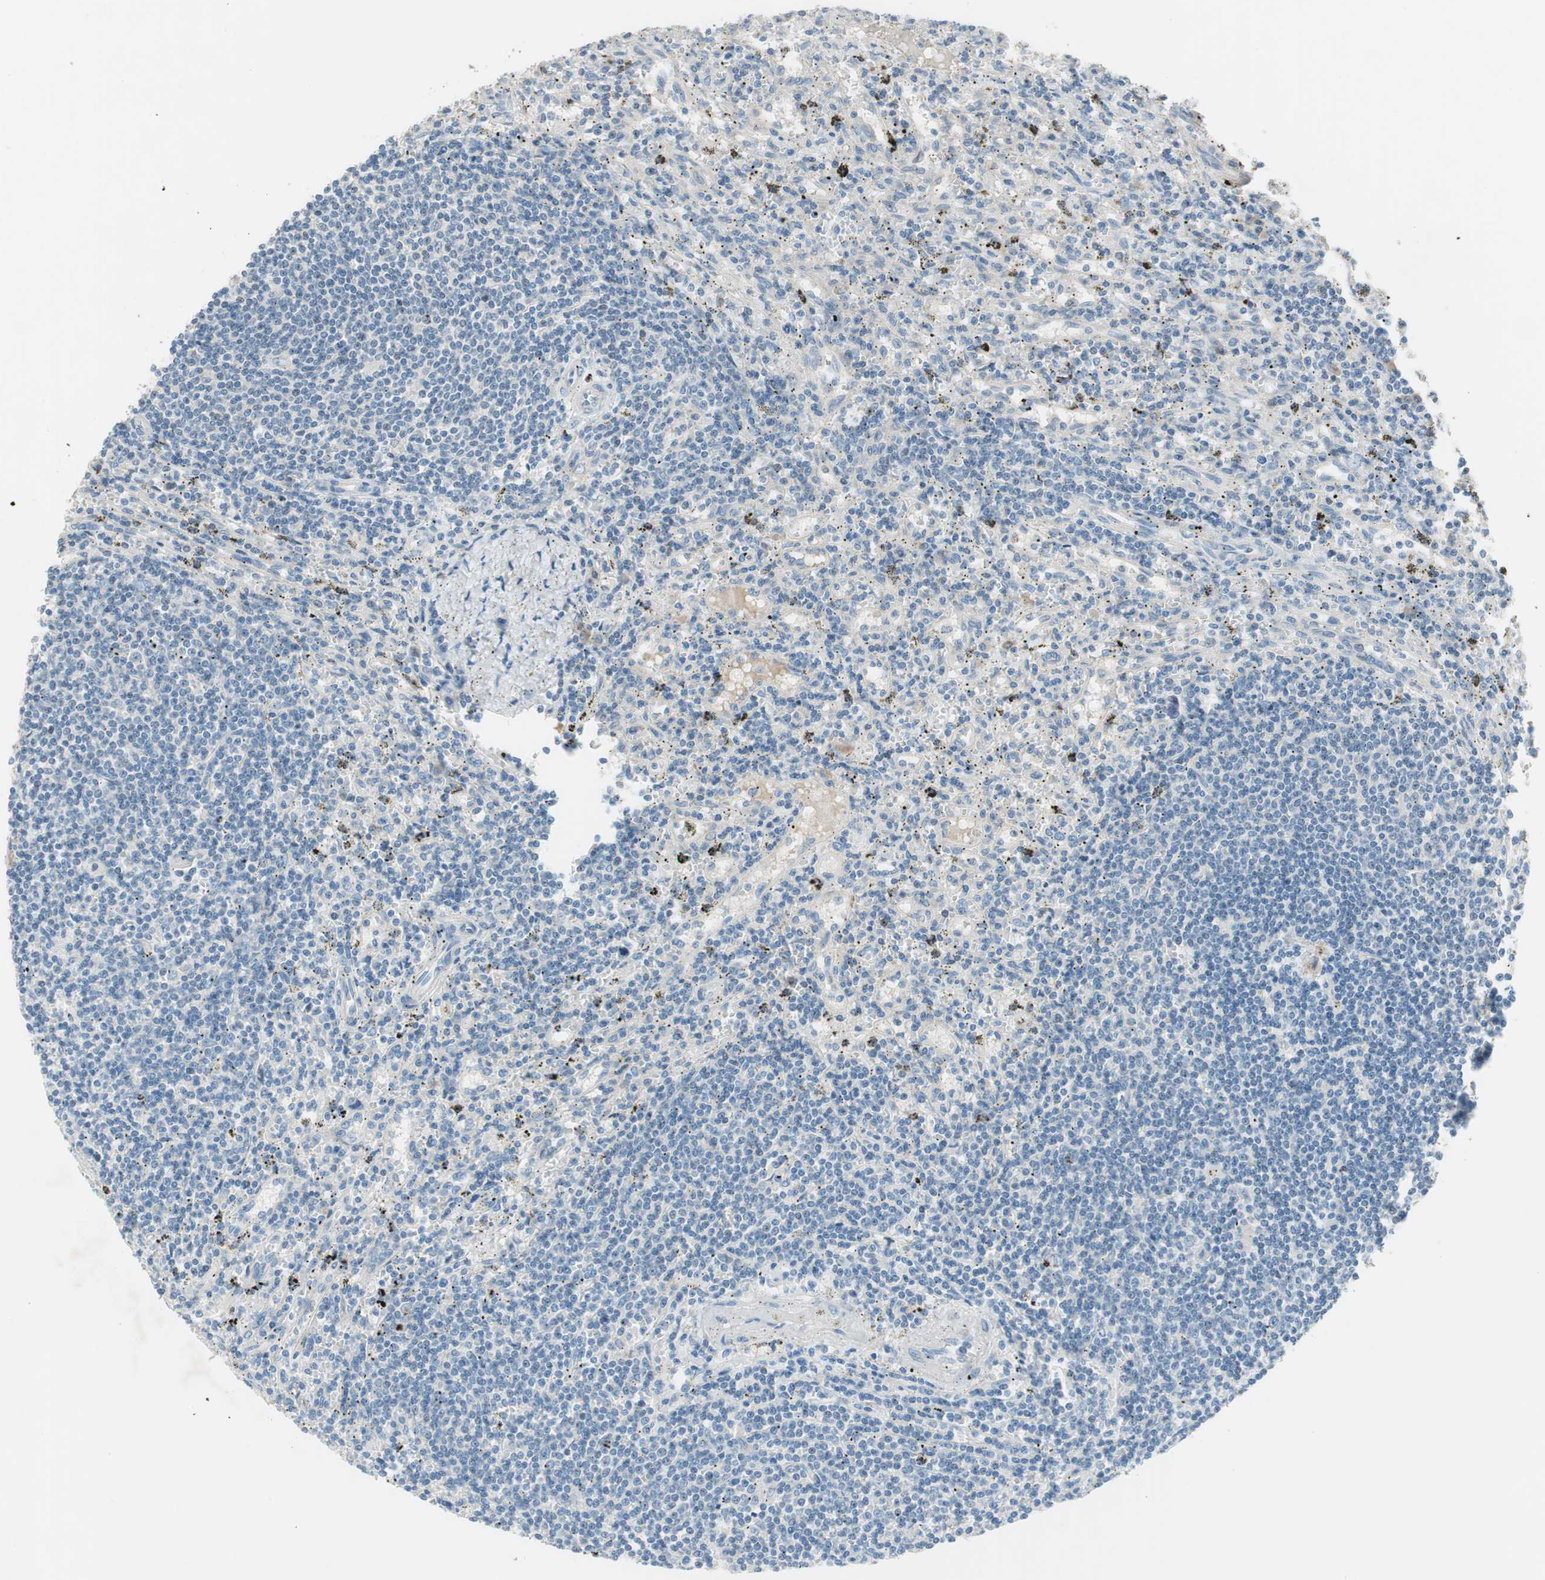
{"staining": {"intensity": "negative", "quantity": "none", "location": "none"}, "tissue": "lymphoma", "cell_type": "Tumor cells", "image_type": "cancer", "snomed": [{"axis": "morphology", "description": "Malignant lymphoma, non-Hodgkin's type, Low grade"}, {"axis": "topography", "description": "Spleen"}], "caption": "Tumor cells show no significant expression in lymphoma. The staining is performed using DAB brown chromogen with nuclei counter-stained in using hematoxylin.", "gene": "PRRG4", "patient": {"sex": "male", "age": 76}}